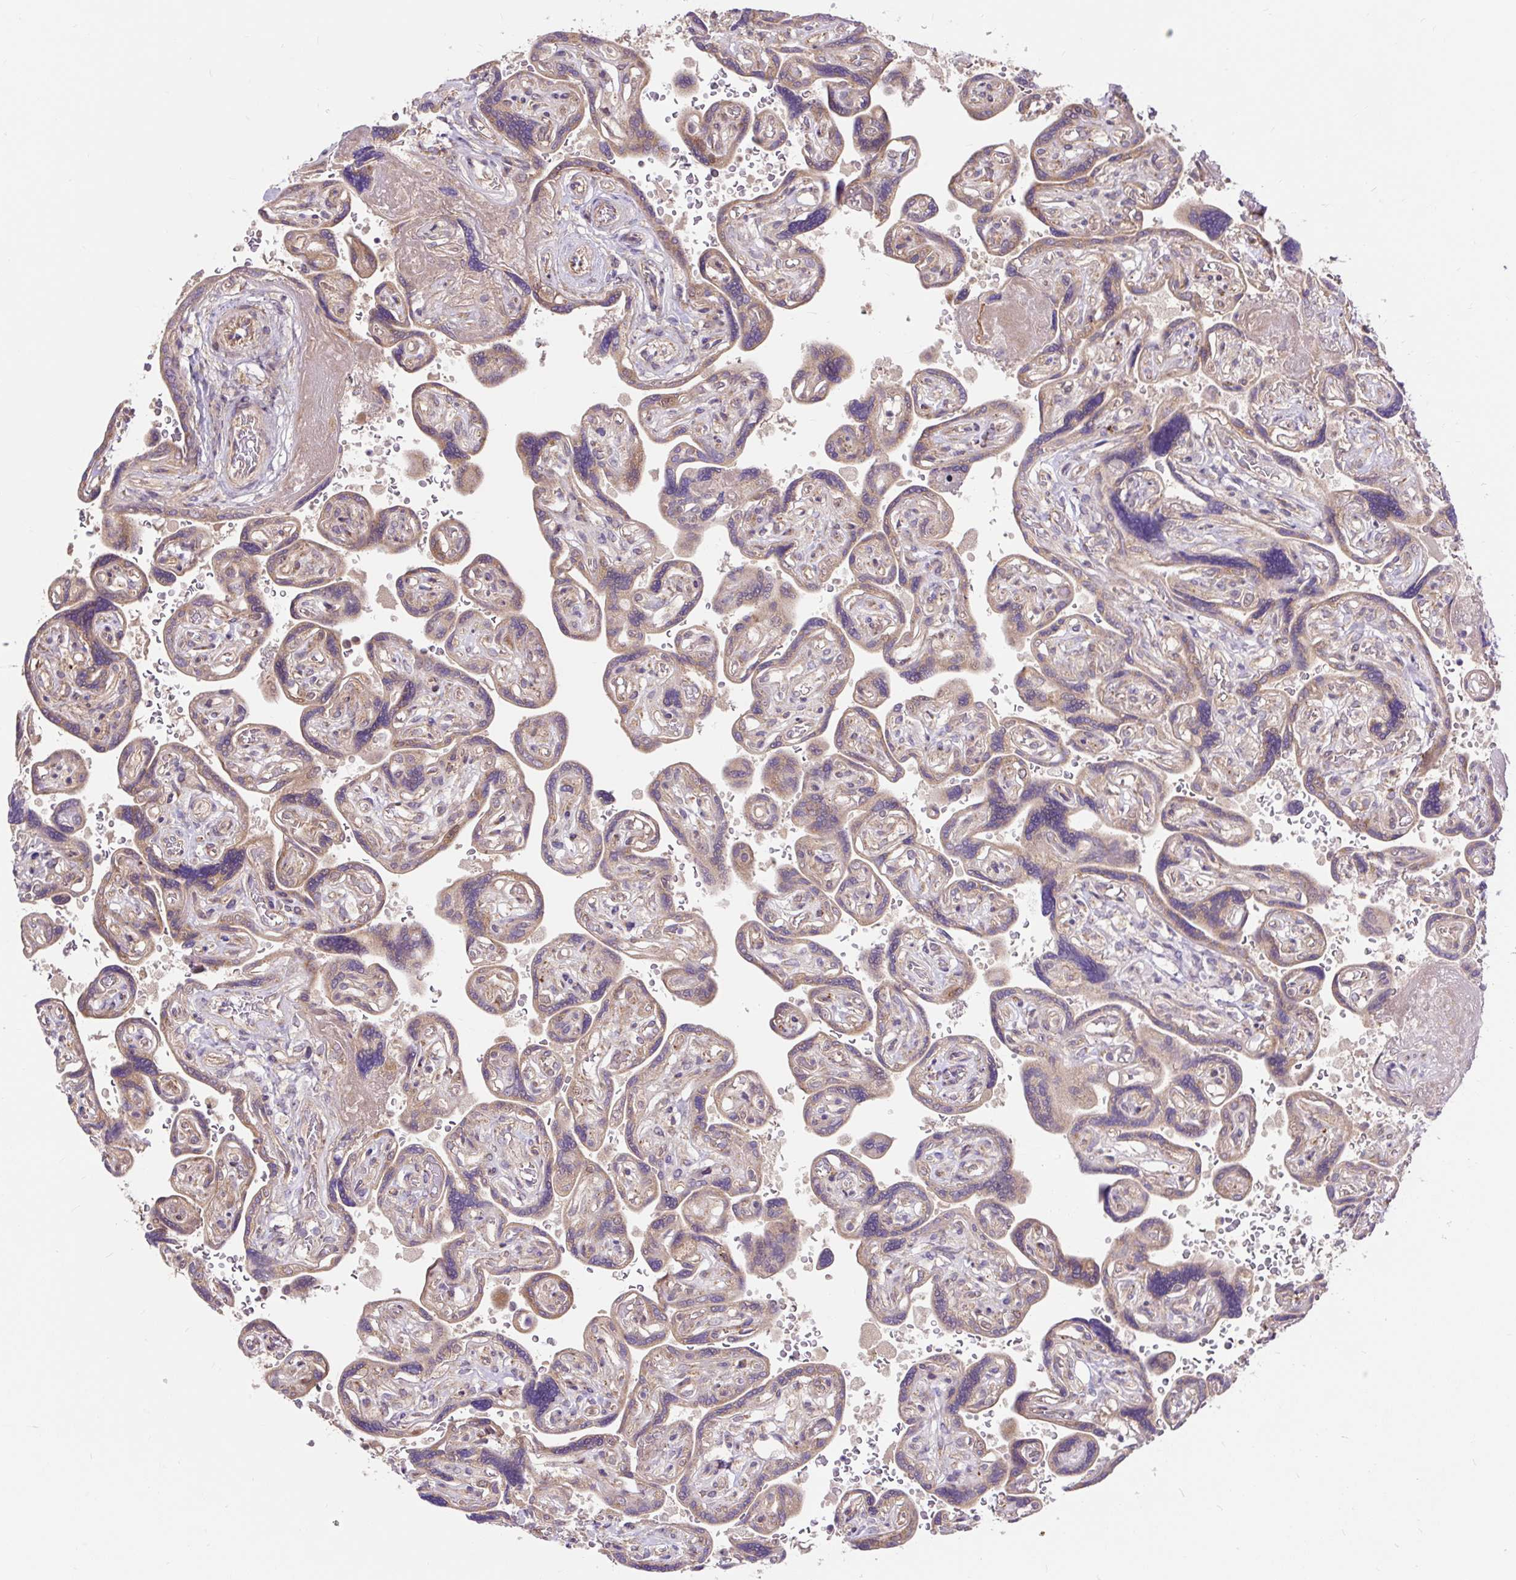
{"staining": {"intensity": "moderate", "quantity": "25%-75%", "location": "cytoplasmic/membranous"}, "tissue": "placenta", "cell_type": "Trophoblastic cells", "image_type": "normal", "snomed": [{"axis": "morphology", "description": "Normal tissue, NOS"}, {"axis": "topography", "description": "Placenta"}], "caption": "High-magnification brightfield microscopy of benign placenta stained with DAB (3,3'-diaminobenzidine) (brown) and counterstained with hematoxylin (blue). trophoblastic cells exhibit moderate cytoplasmic/membranous expression is identified in about25%-75% of cells.", "gene": "TRIAP1", "patient": {"sex": "female", "age": 32}}